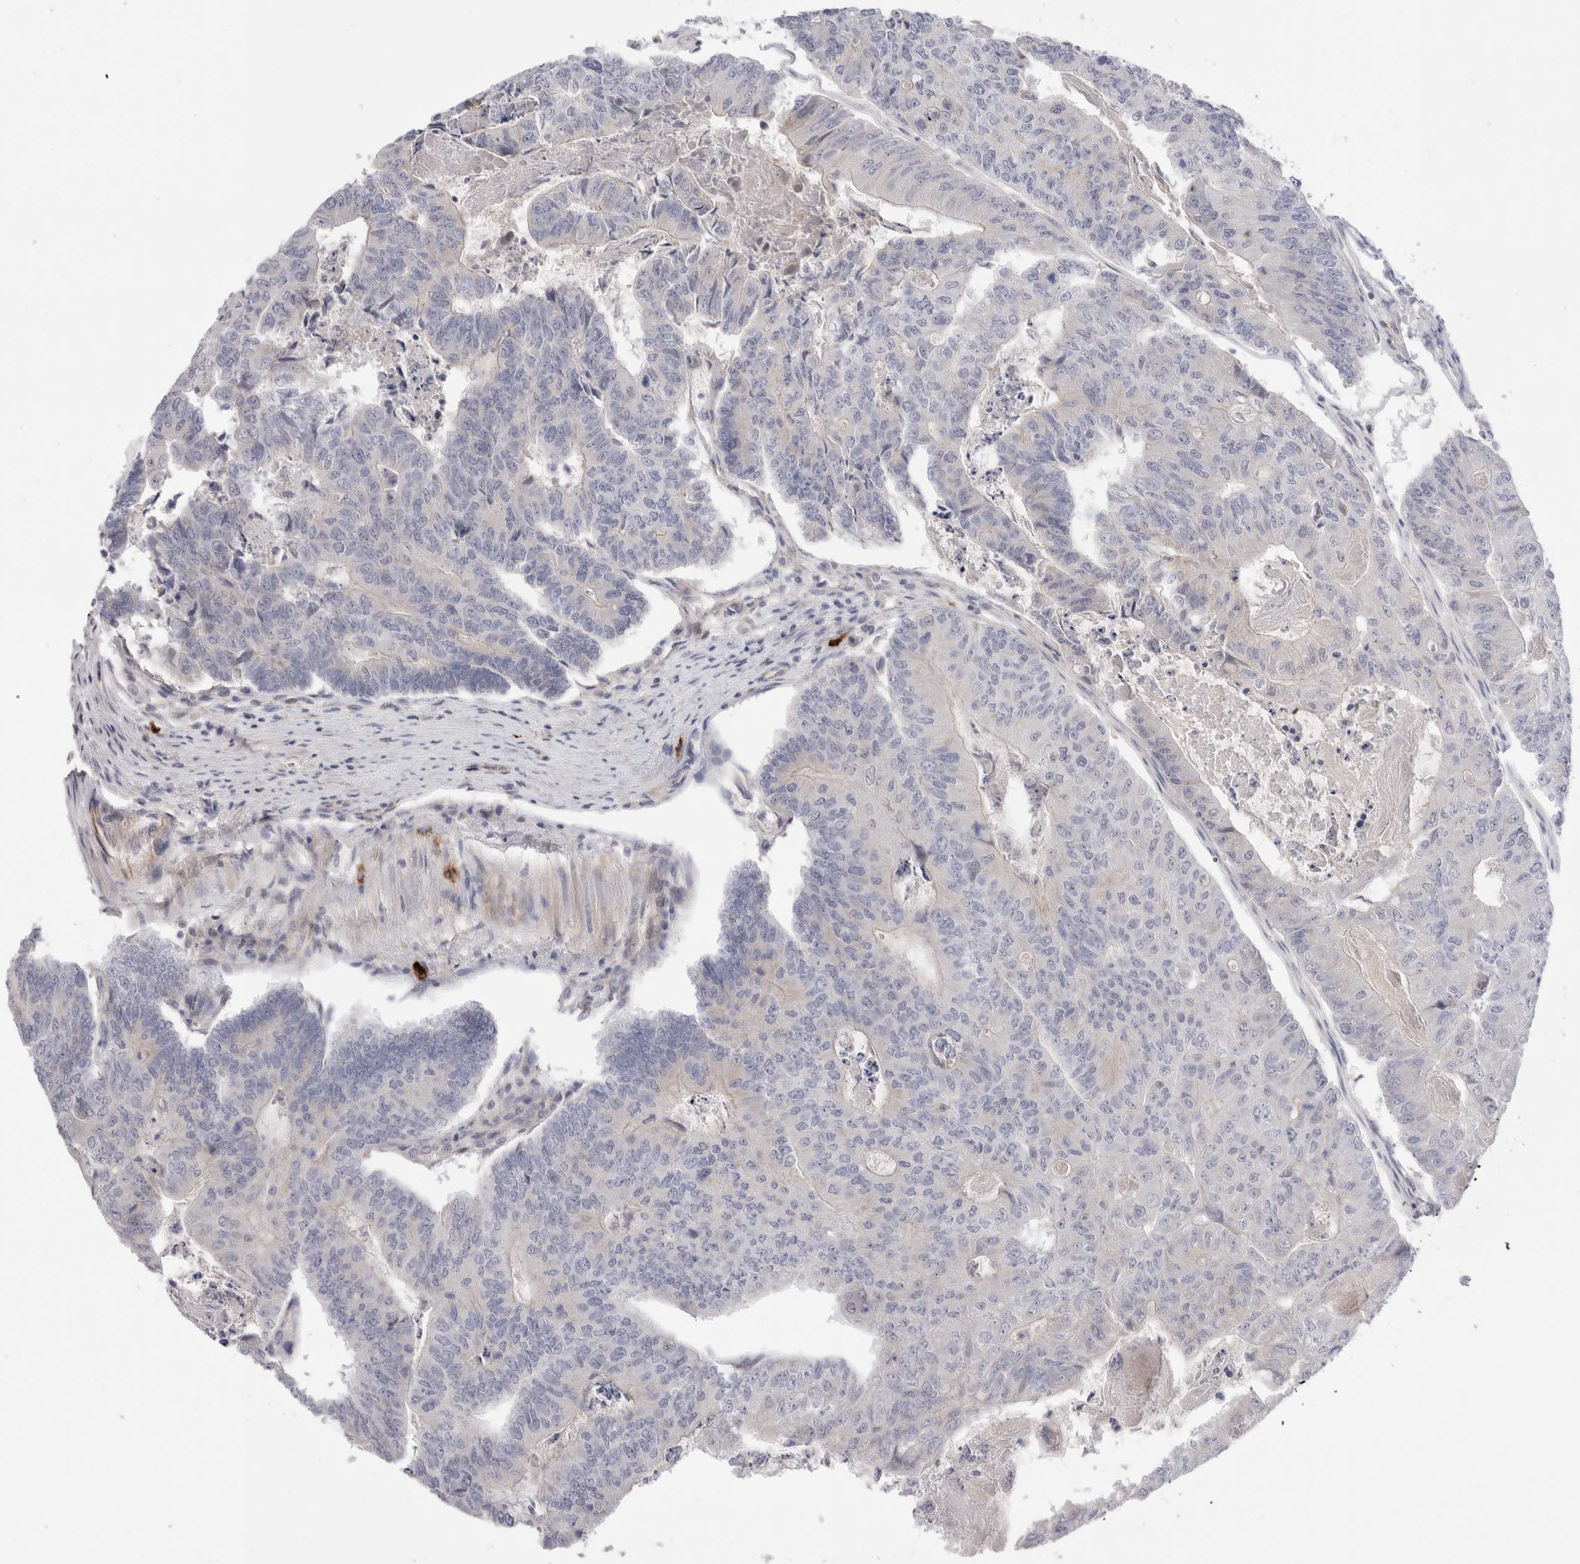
{"staining": {"intensity": "negative", "quantity": "none", "location": "none"}, "tissue": "colorectal cancer", "cell_type": "Tumor cells", "image_type": "cancer", "snomed": [{"axis": "morphology", "description": "Adenocarcinoma, NOS"}, {"axis": "topography", "description": "Colon"}], "caption": "An IHC micrograph of adenocarcinoma (colorectal) is shown. There is no staining in tumor cells of adenocarcinoma (colorectal).", "gene": "SPINK2", "patient": {"sex": "female", "age": 67}}